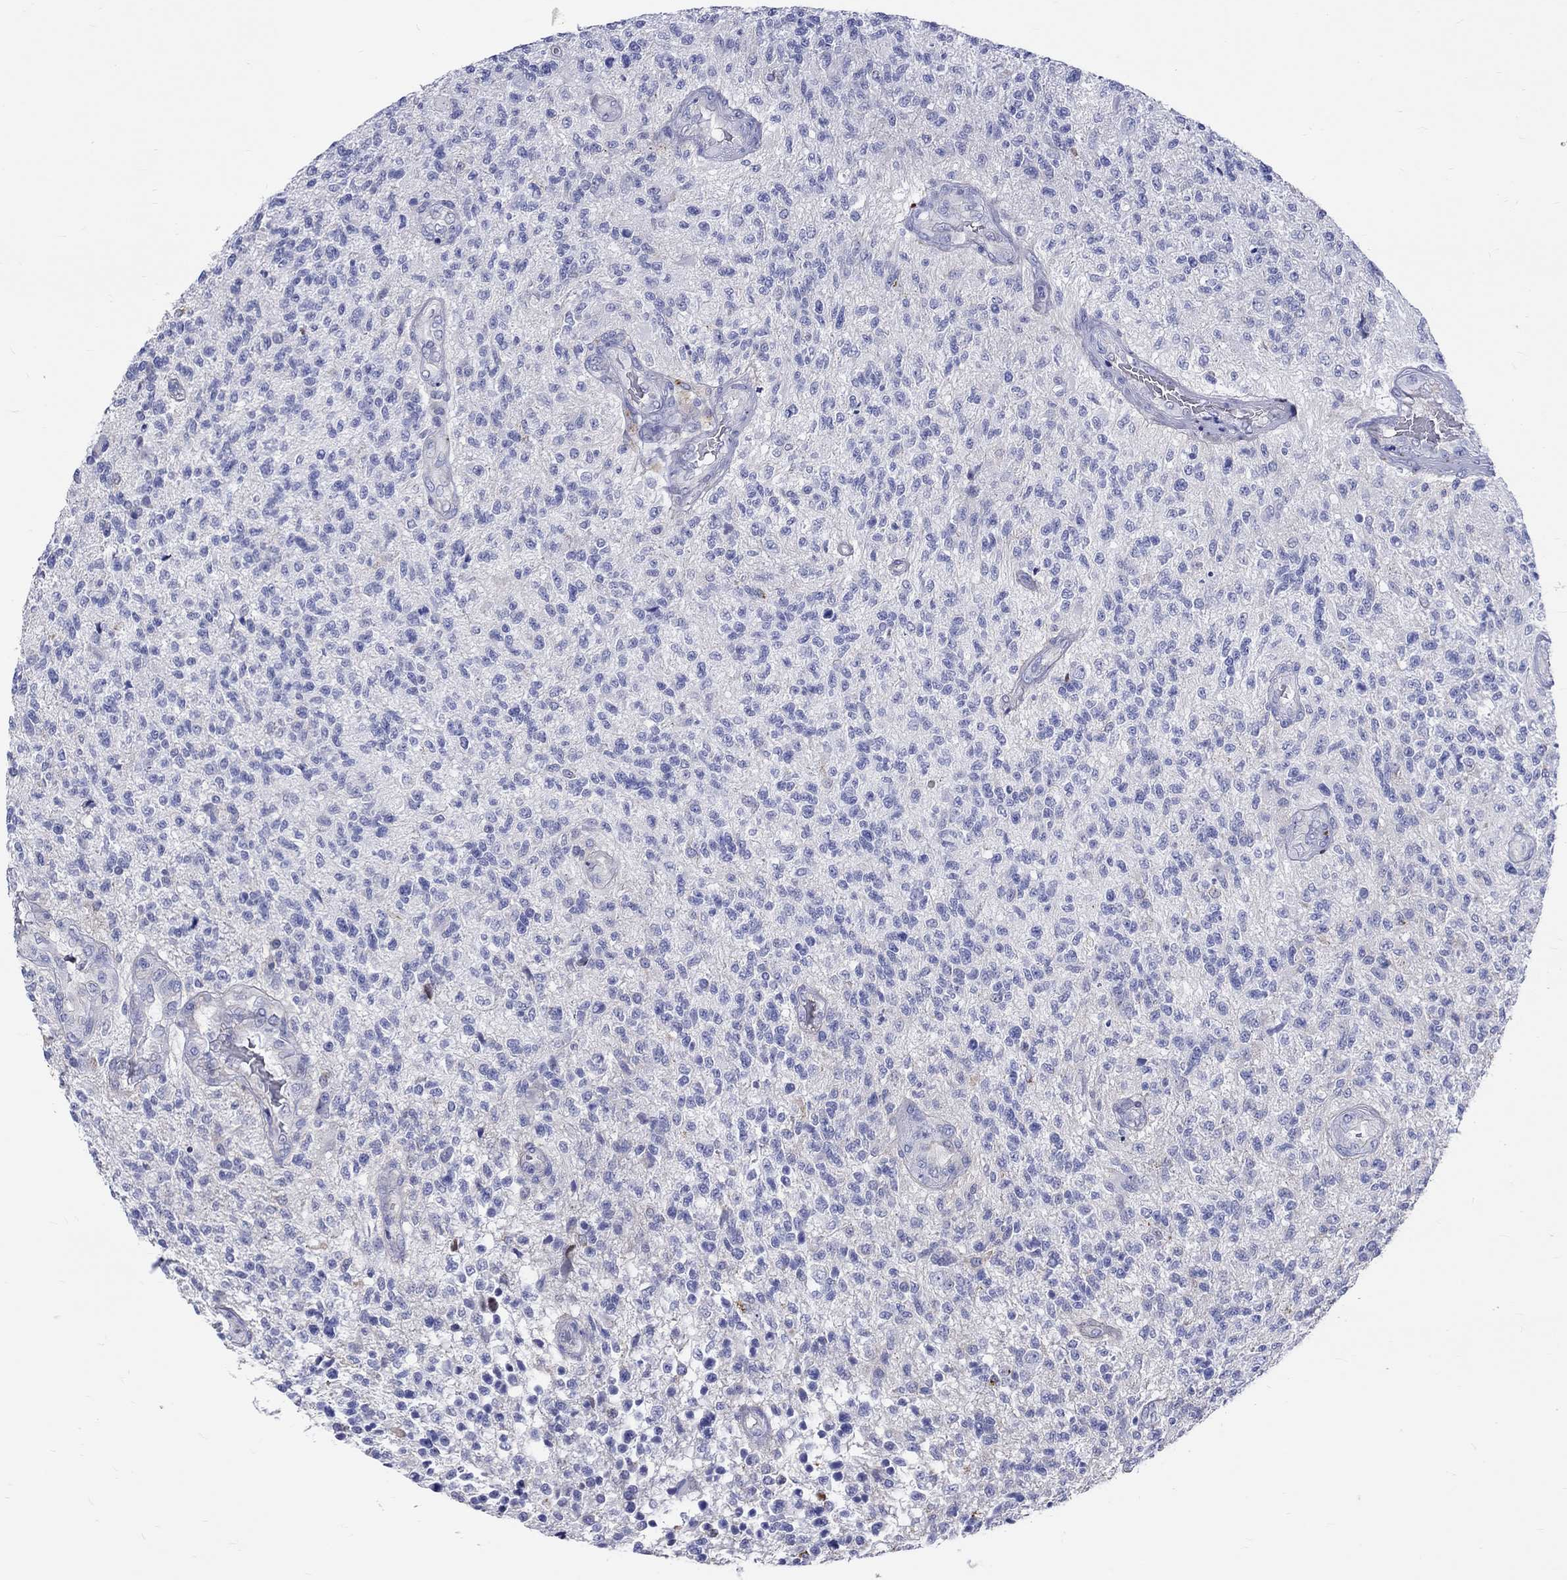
{"staining": {"intensity": "negative", "quantity": "none", "location": "none"}, "tissue": "glioma", "cell_type": "Tumor cells", "image_type": "cancer", "snomed": [{"axis": "morphology", "description": "Glioma, malignant, High grade"}, {"axis": "topography", "description": "Brain"}], "caption": "Tumor cells are negative for brown protein staining in malignant high-grade glioma.", "gene": "SH2D7", "patient": {"sex": "male", "age": 56}}